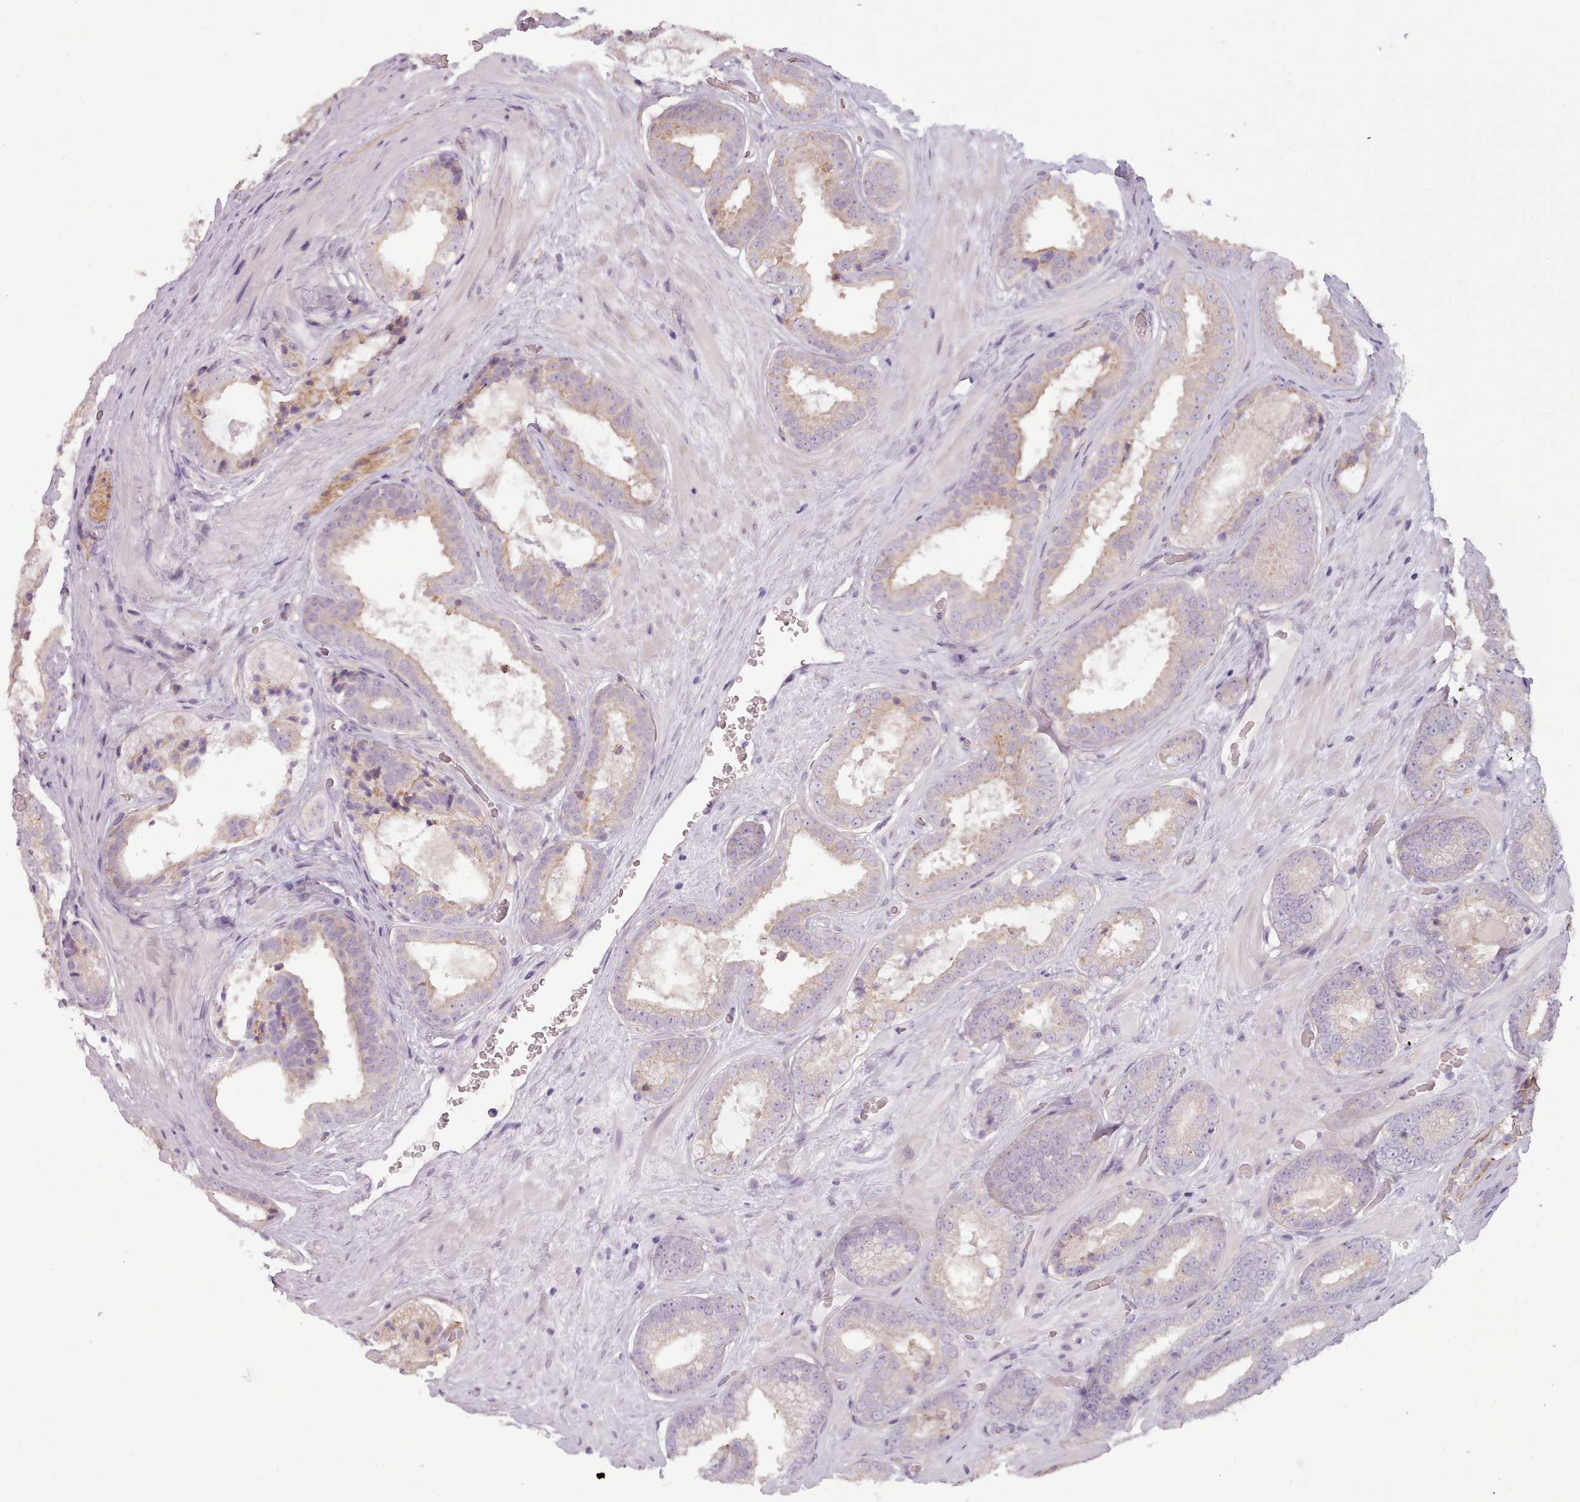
{"staining": {"intensity": "negative", "quantity": "none", "location": "none"}, "tissue": "prostate cancer", "cell_type": "Tumor cells", "image_type": "cancer", "snomed": [{"axis": "morphology", "description": "Adenocarcinoma, Low grade"}, {"axis": "topography", "description": "Prostate"}], "caption": "A micrograph of prostate cancer stained for a protein displays no brown staining in tumor cells.", "gene": "PLD4", "patient": {"sex": "male", "age": 57}}